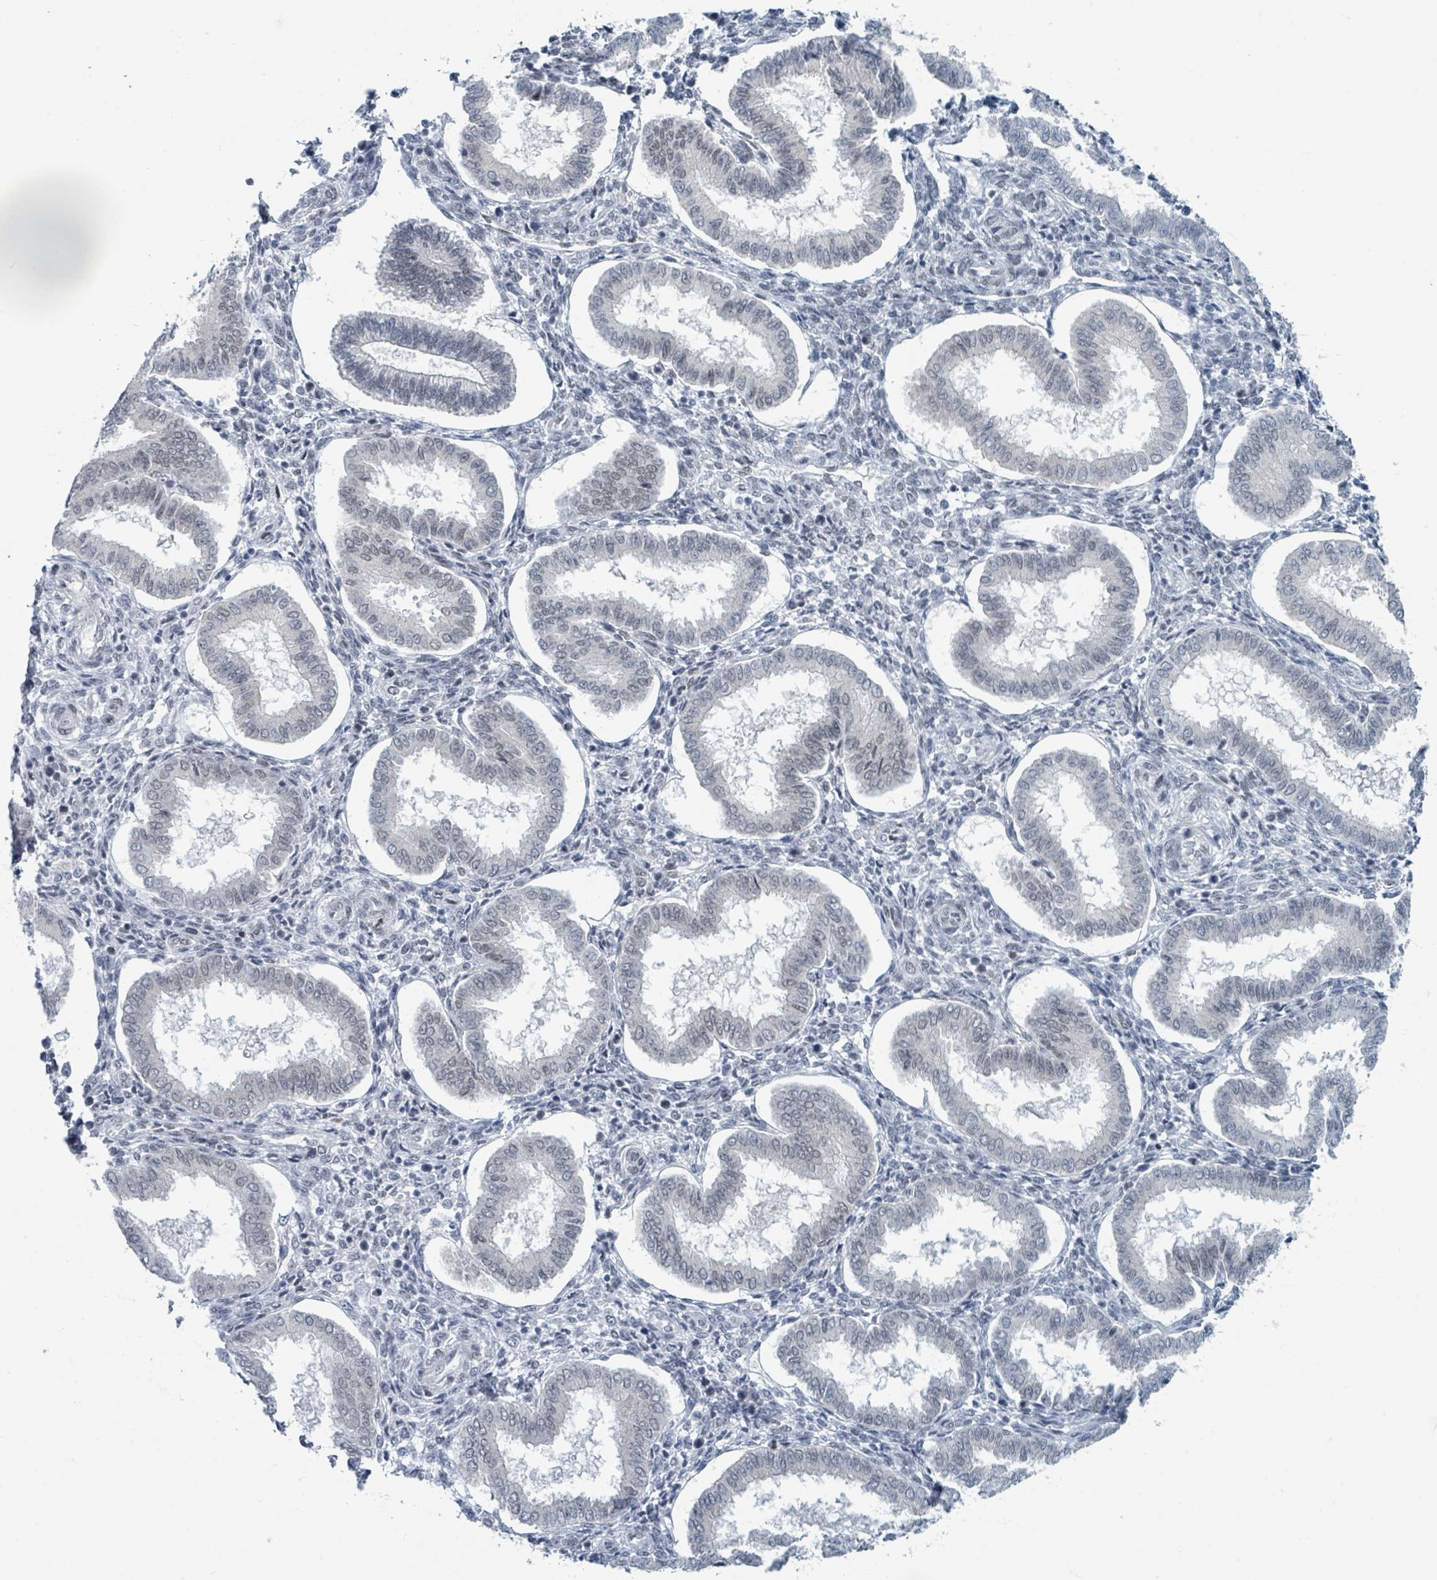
{"staining": {"intensity": "weak", "quantity": "25%-75%", "location": "nuclear"}, "tissue": "endometrium", "cell_type": "Cells in endometrial stroma", "image_type": "normal", "snomed": [{"axis": "morphology", "description": "Normal tissue, NOS"}, {"axis": "topography", "description": "Endometrium"}], "caption": "Immunohistochemistry micrograph of unremarkable endometrium: endometrium stained using immunohistochemistry shows low levels of weak protein expression localized specifically in the nuclear of cells in endometrial stroma, appearing as a nuclear brown color.", "gene": "EHMT2", "patient": {"sex": "female", "age": 24}}